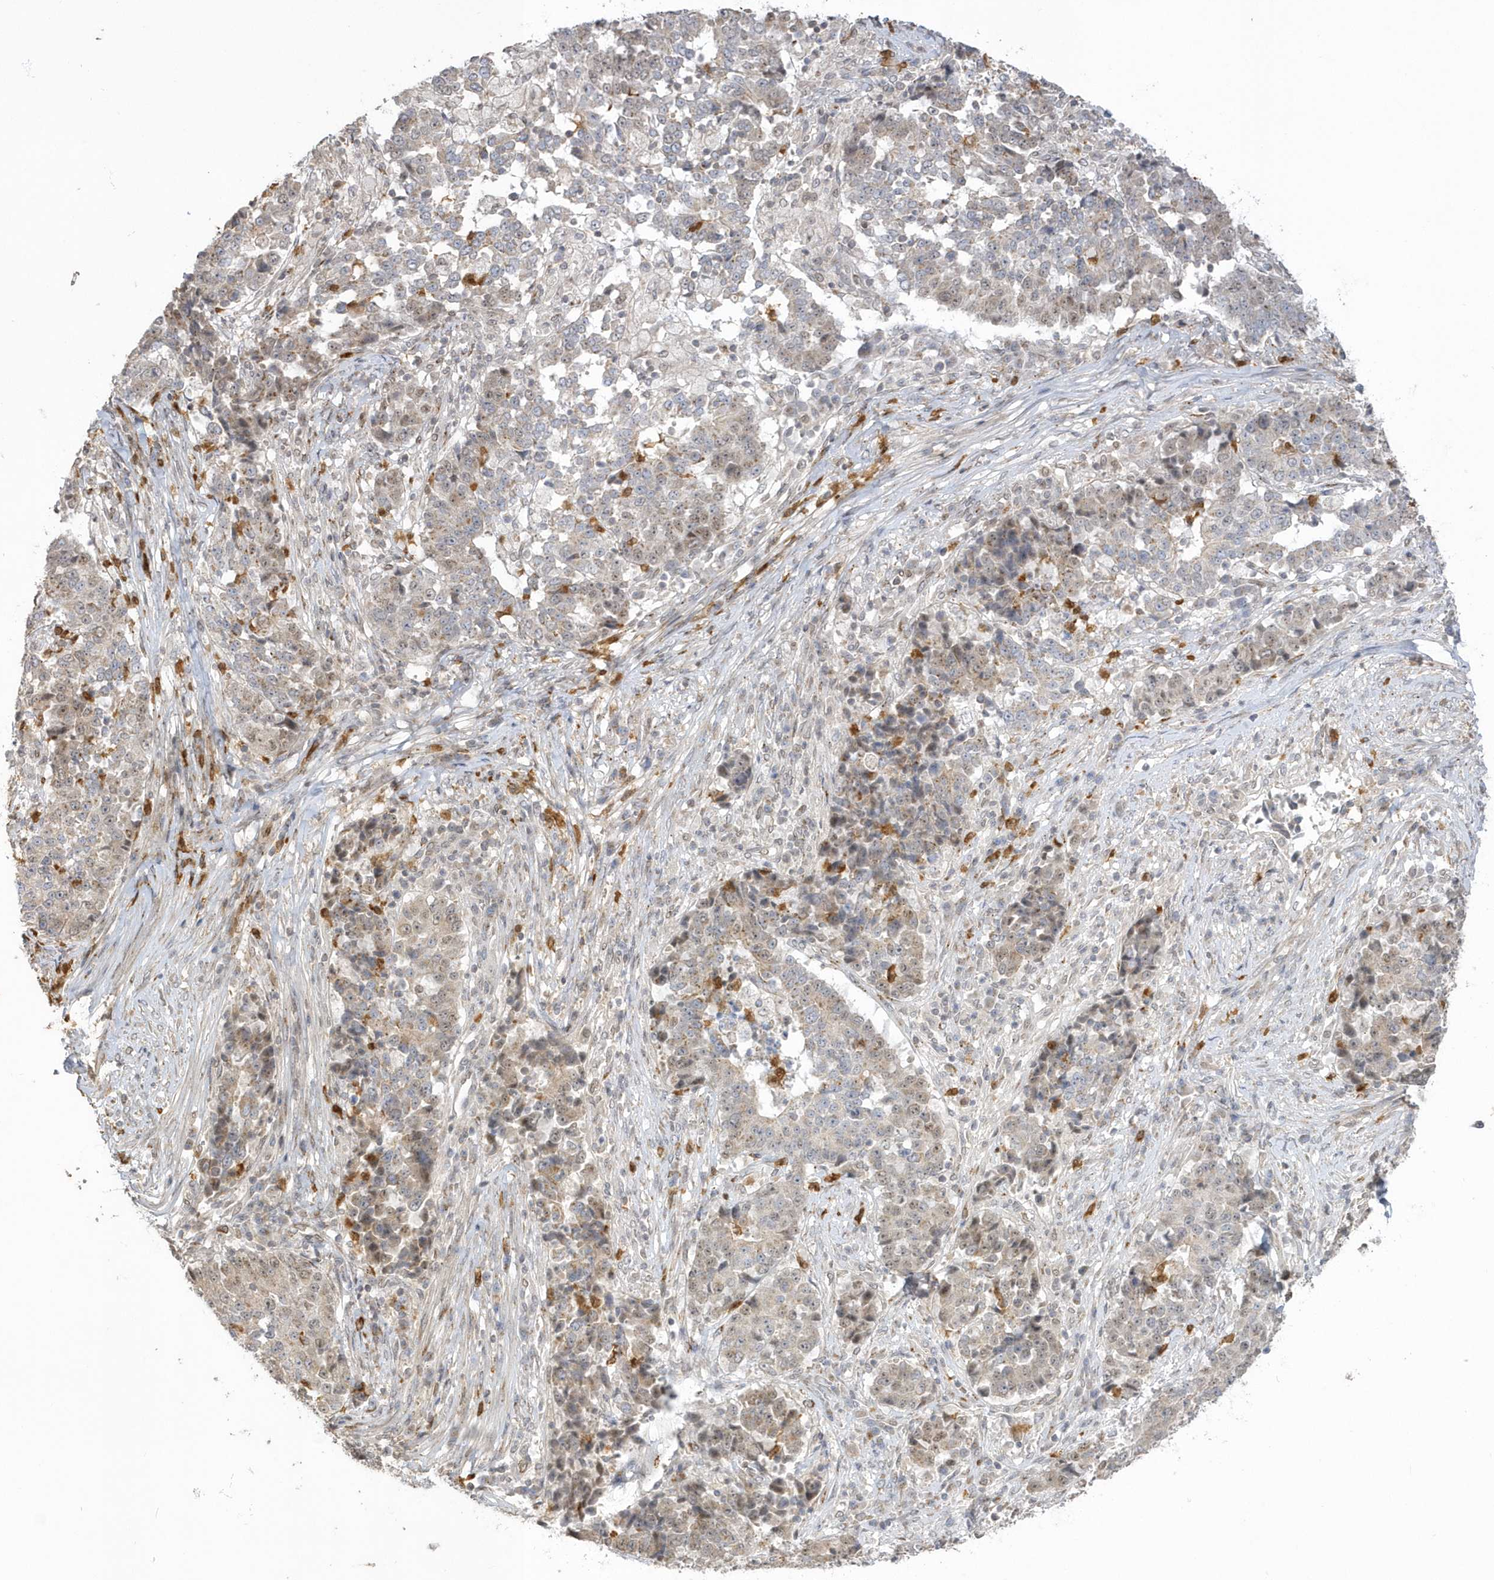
{"staining": {"intensity": "weak", "quantity": "<25%", "location": "cytoplasmic/membranous,nuclear"}, "tissue": "stomach cancer", "cell_type": "Tumor cells", "image_type": "cancer", "snomed": [{"axis": "morphology", "description": "Adenocarcinoma, NOS"}, {"axis": "topography", "description": "Stomach"}], "caption": "The histopathology image exhibits no staining of tumor cells in stomach cancer. (Brightfield microscopy of DAB (3,3'-diaminobenzidine) immunohistochemistry at high magnification).", "gene": "NAF1", "patient": {"sex": "male", "age": 59}}